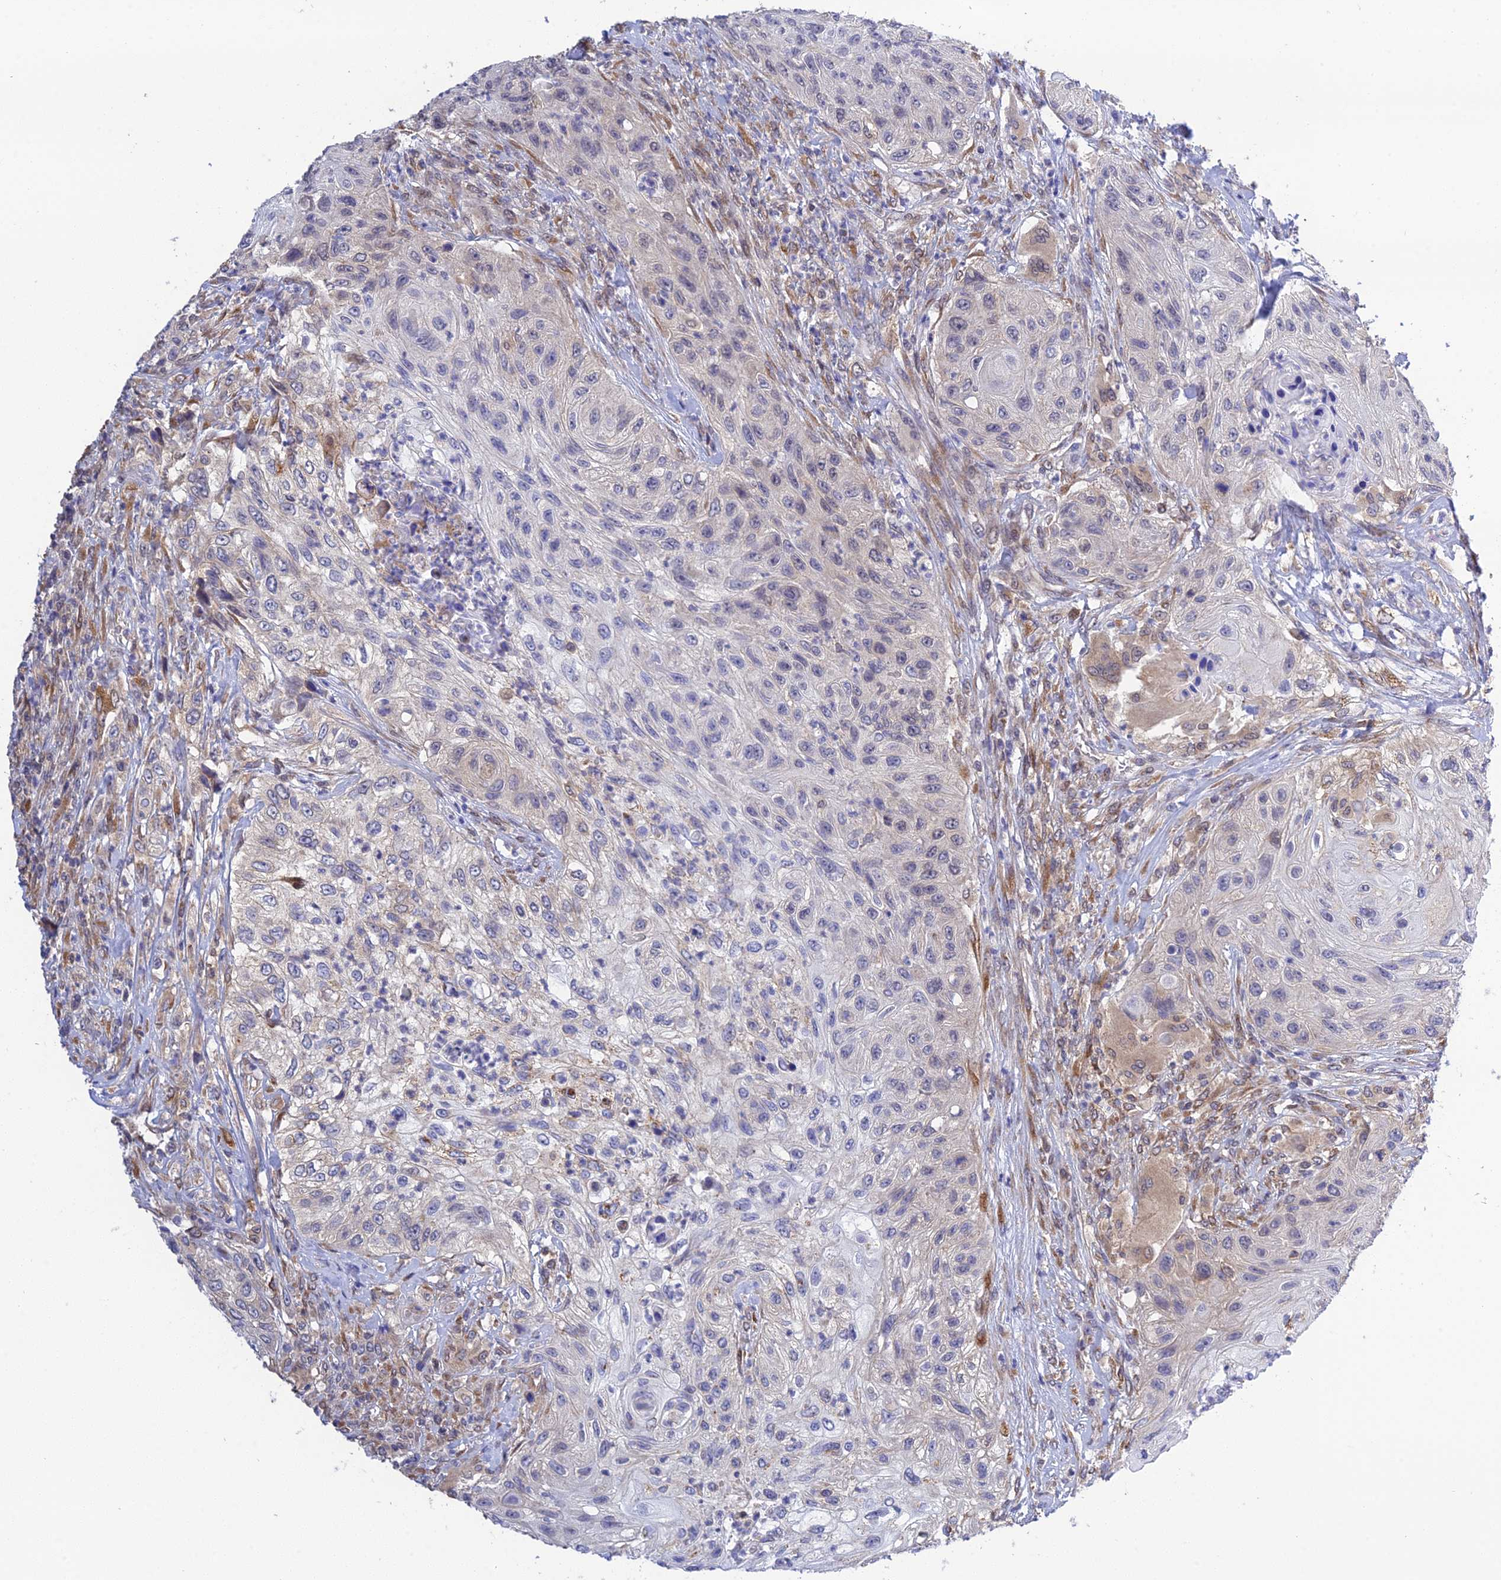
{"staining": {"intensity": "negative", "quantity": "none", "location": "none"}, "tissue": "urothelial cancer", "cell_type": "Tumor cells", "image_type": "cancer", "snomed": [{"axis": "morphology", "description": "Urothelial carcinoma, High grade"}, {"axis": "topography", "description": "Urinary bladder"}], "caption": "Tumor cells are negative for brown protein staining in urothelial cancer.", "gene": "SNX17", "patient": {"sex": "female", "age": 60}}